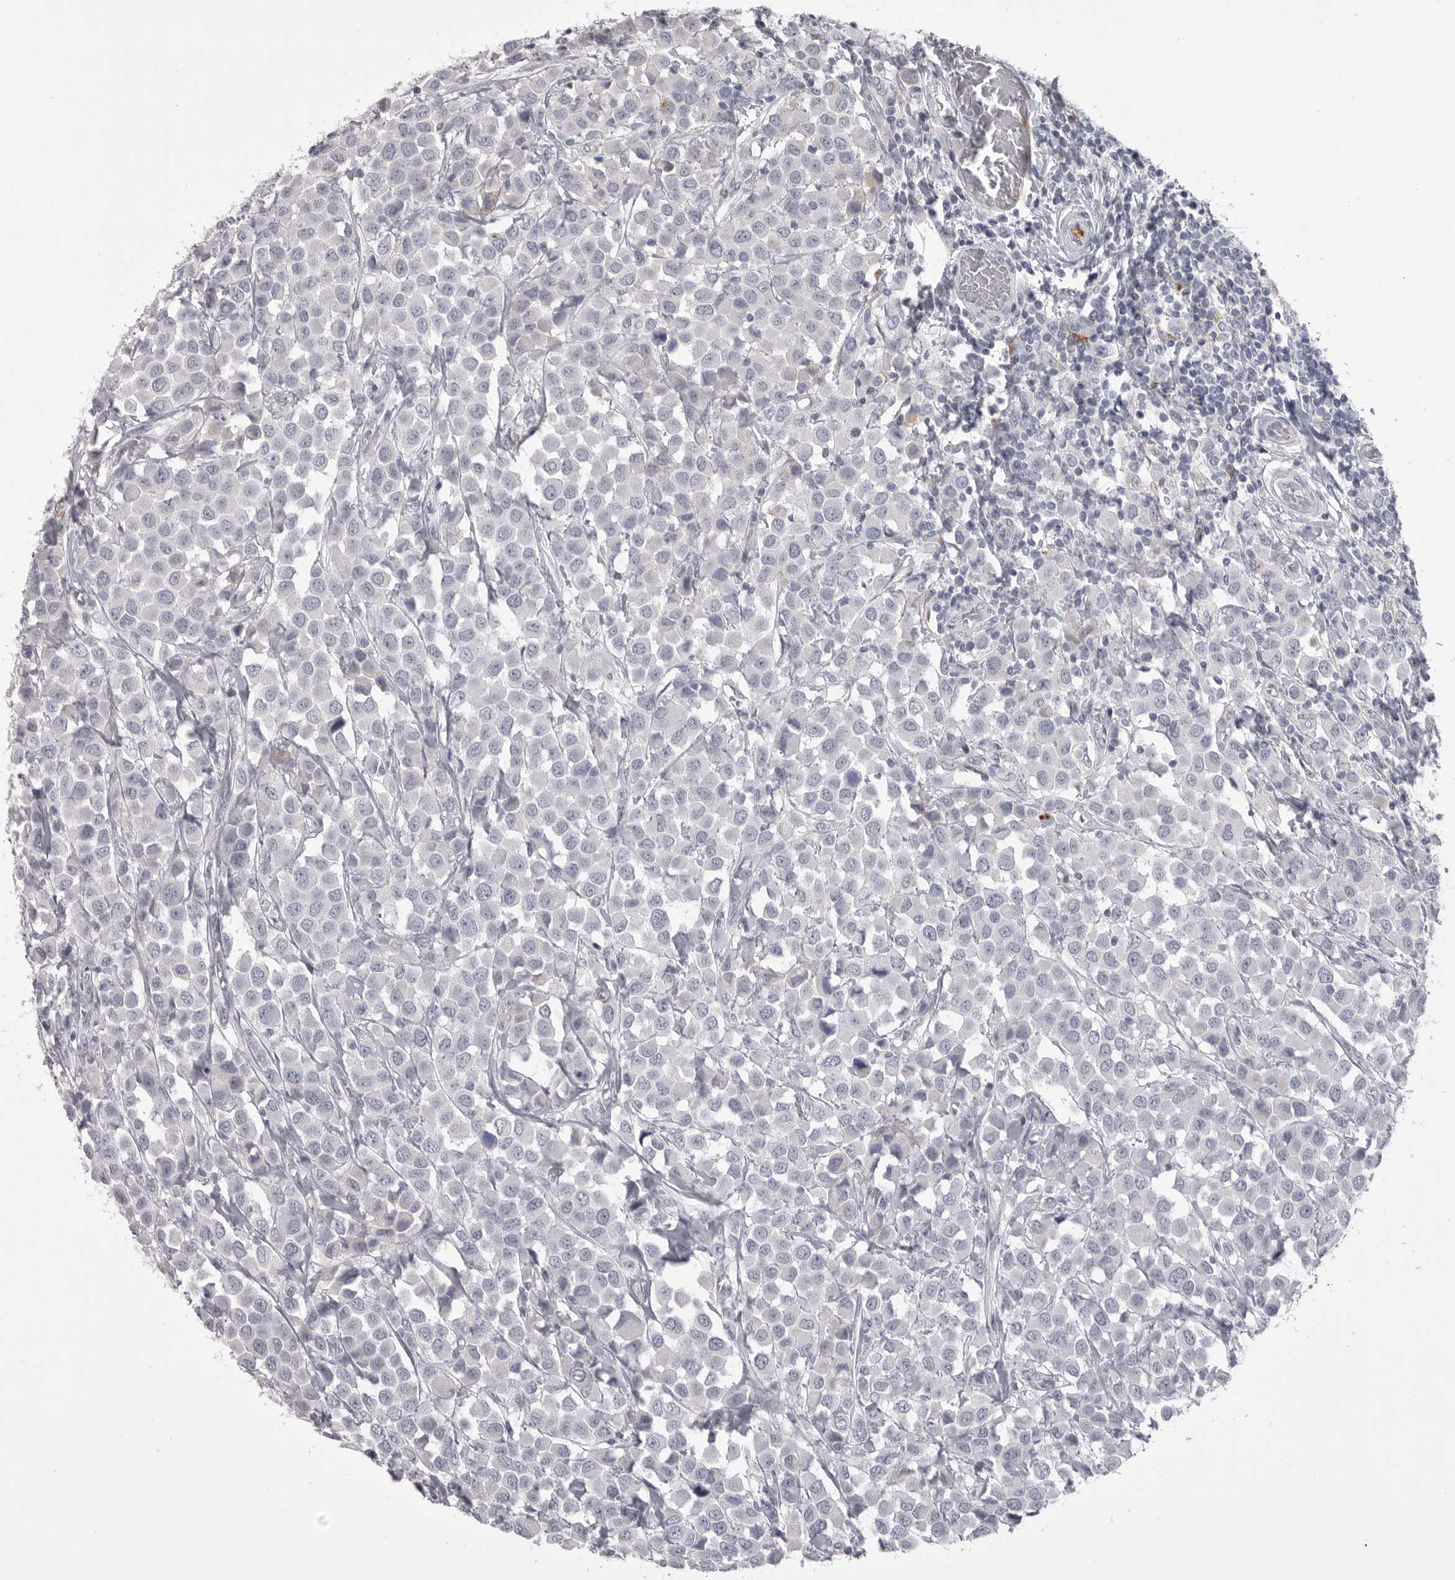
{"staining": {"intensity": "negative", "quantity": "none", "location": "none"}, "tissue": "breast cancer", "cell_type": "Tumor cells", "image_type": "cancer", "snomed": [{"axis": "morphology", "description": "Duct carcinoma"}, {"axis": "topography", "description": "Breast"}], "caption": "Tumor cells show no significant positivity in breast cancer (infiltrating ductal carcinoma).", "gene": "SERPING1", "patient": {"sex": "female", "age": 61}}